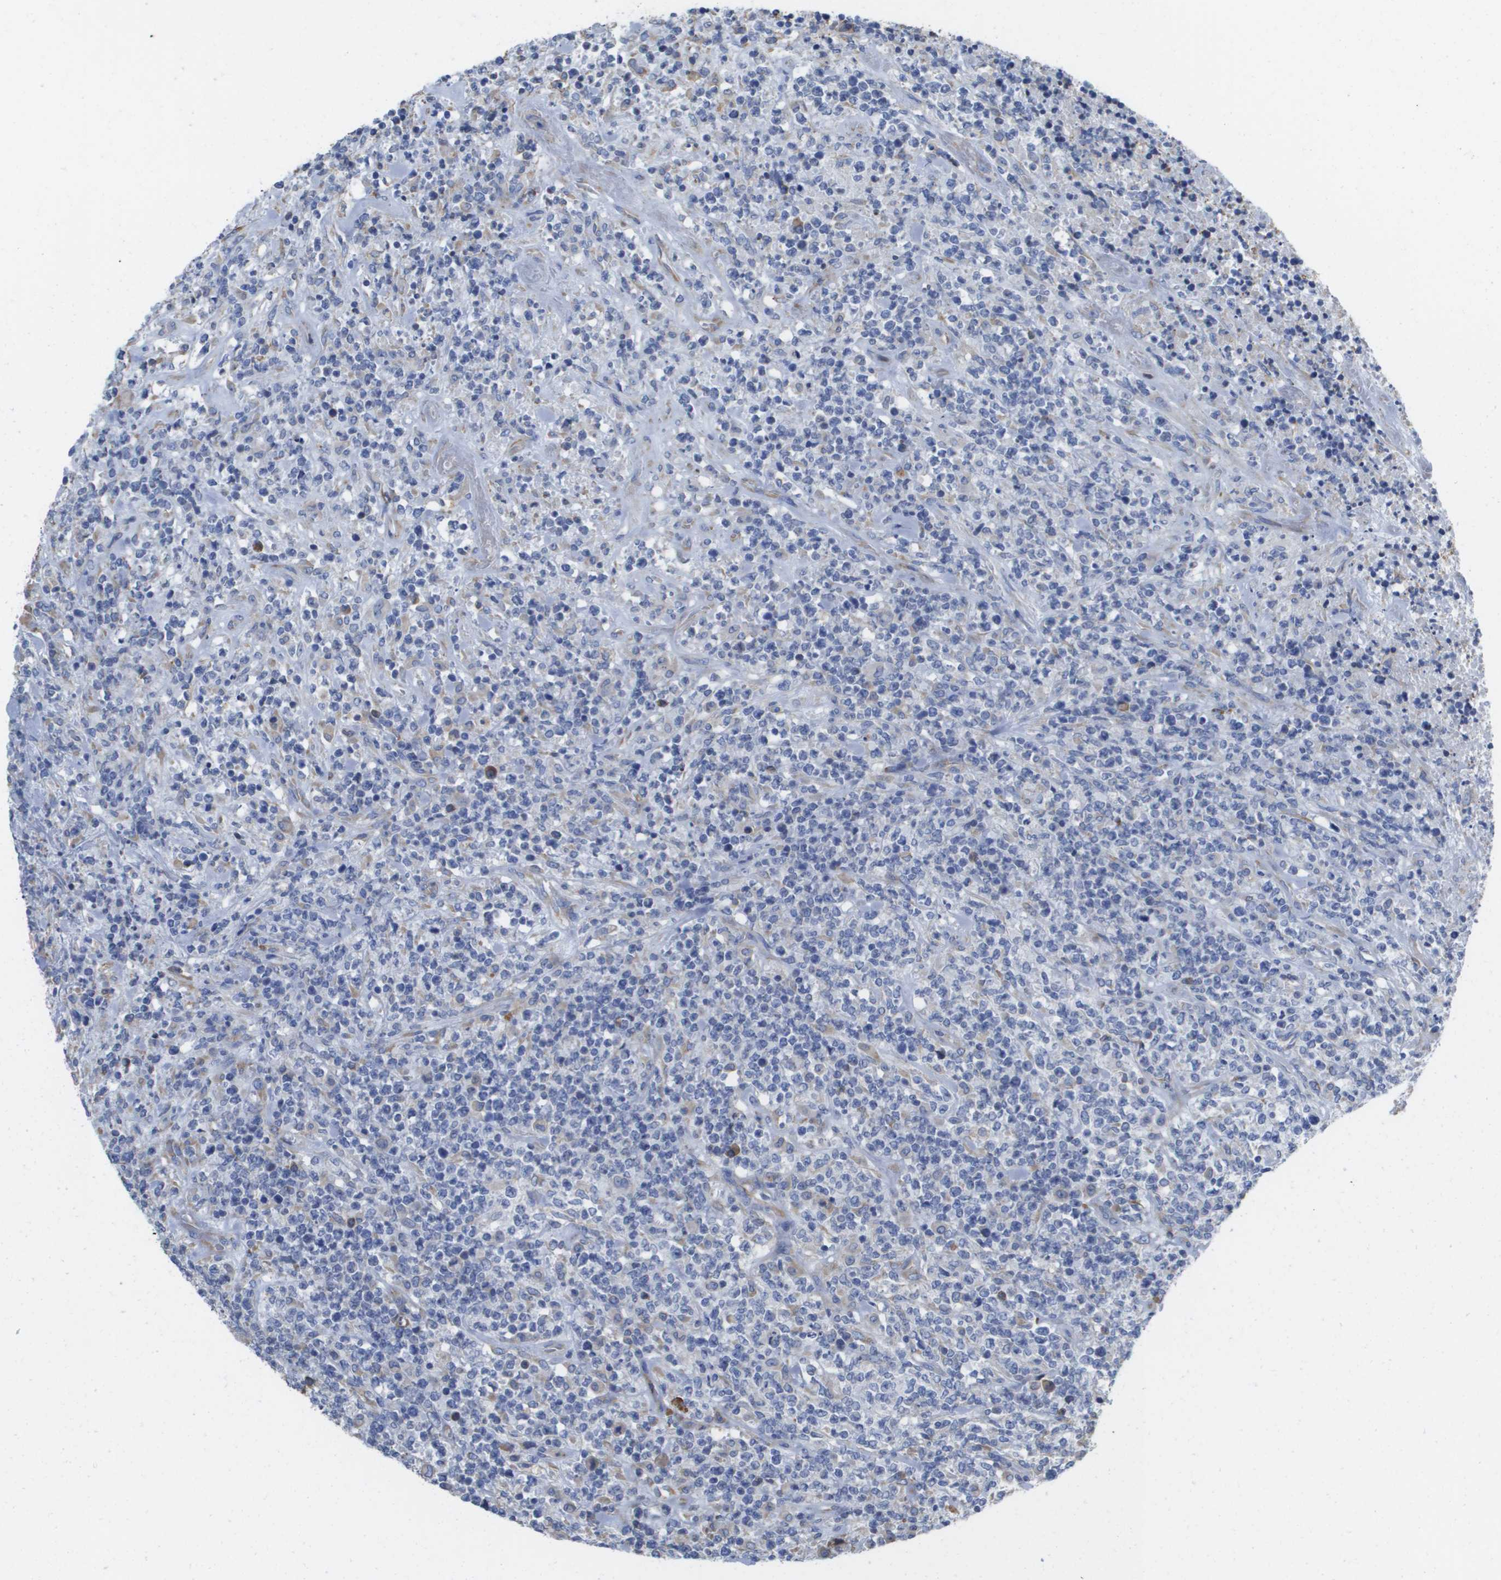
{"staining": {"intensity": "negative", "quantity": "none", "location": "none"}, "tissue": "lymphoma", "cell_type": "Tumor cells", "image_type": "cancer", "snomed": [{"axis": "morphology", "description": "Malignant lymphoma, non-Hodgkin's type, High grade"}, {"axis": "topography", "description": "Soft tissue"}], "caption": "The micrograph shows no significant positivity in tumor cells of malignant lymphoma, non-Hodgkin's type (high-grade). (DAB IHC visualized using brightfield microscopy, high magnification).", "gene": "SDR42E1", "patient": {"sex": "male", "age": 18}}